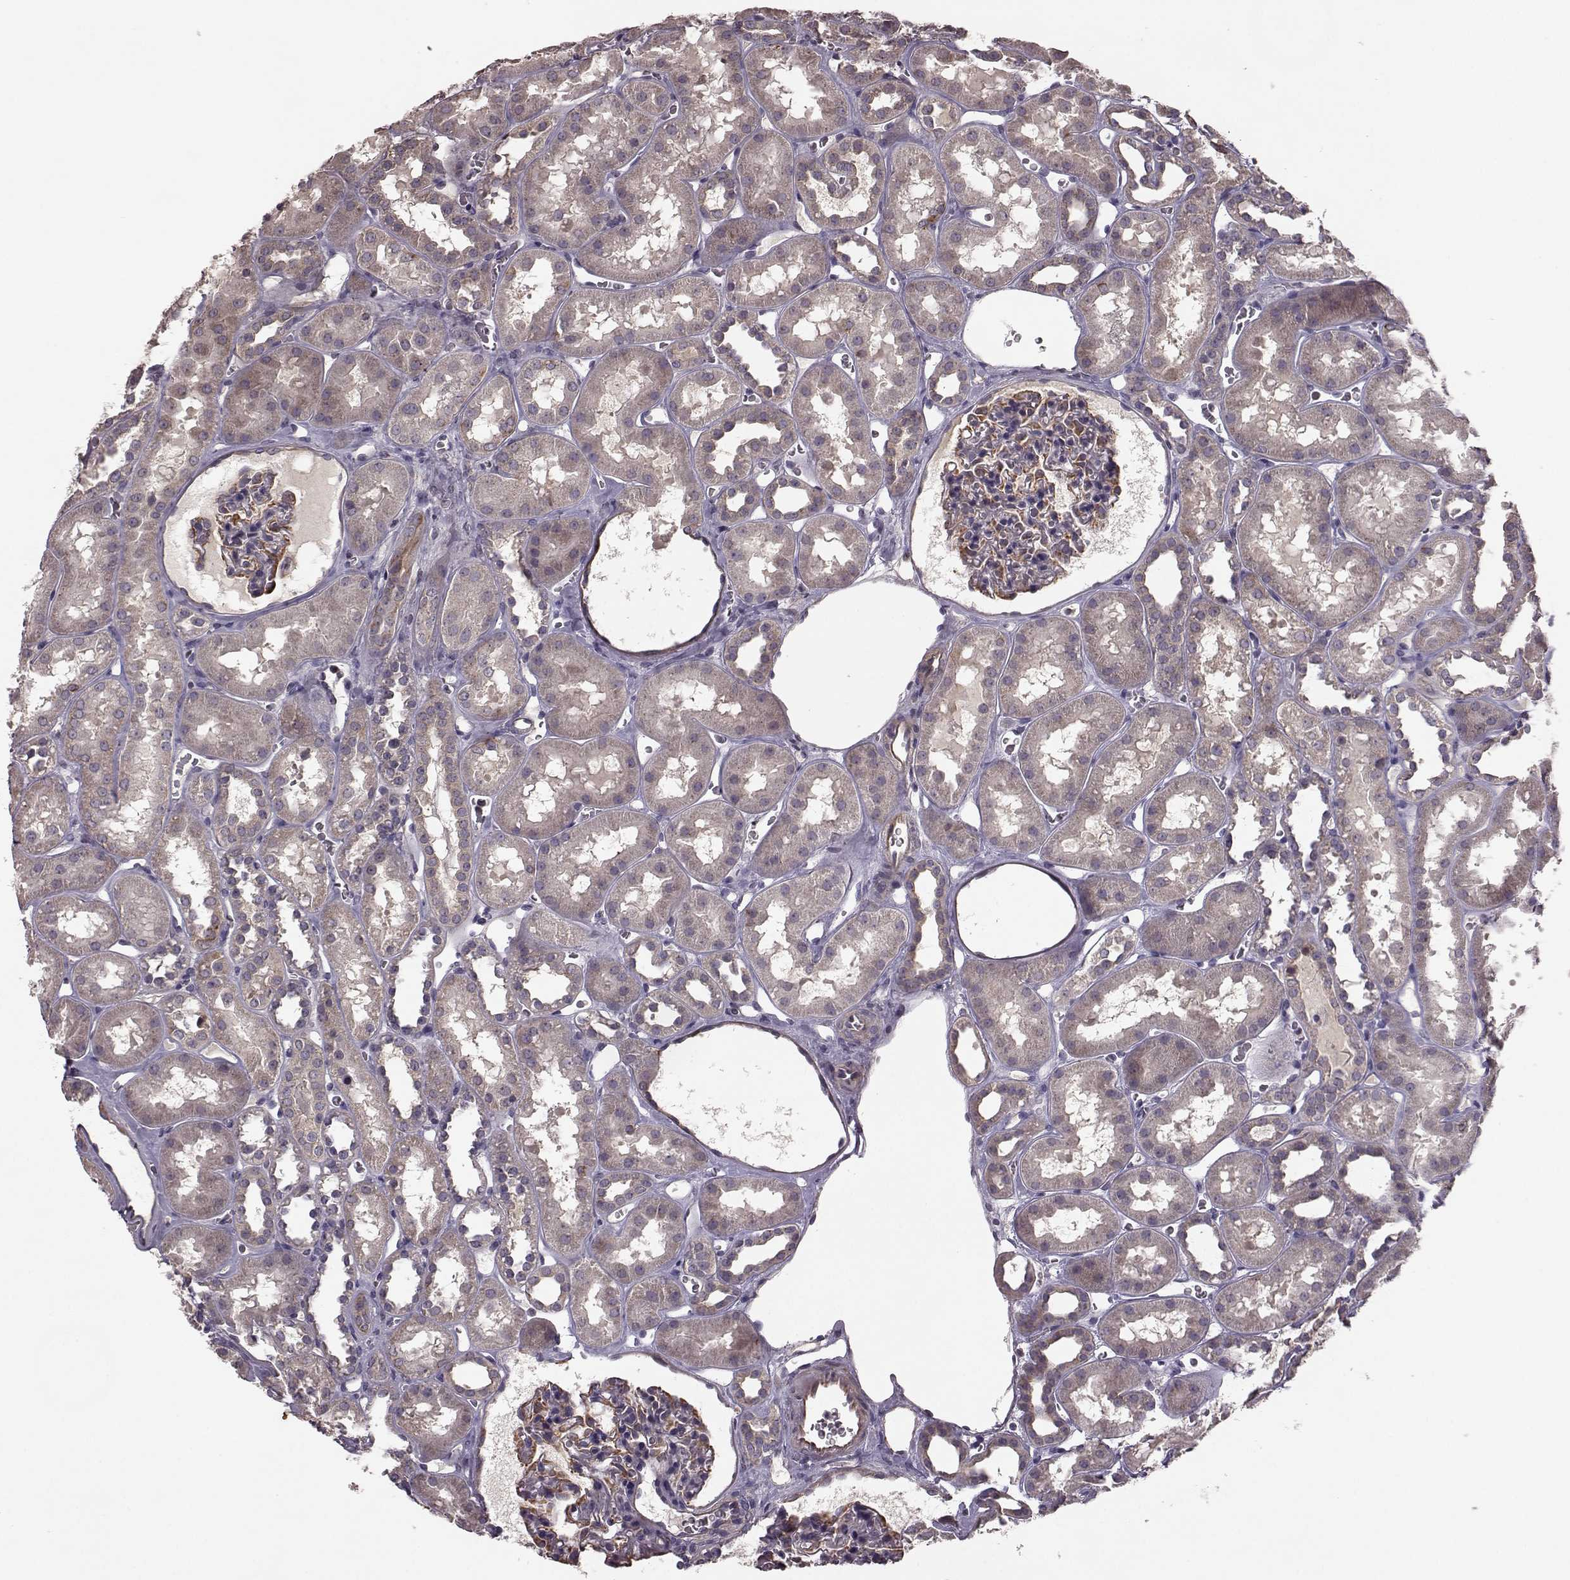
{"staining": {"intensity": "moderate", "quantity": "<25%", "location": "cytoplasmic/membranous"}, "tissue": "kidney", "cell_type": "Cells in glomeruli", "image_type": "normal", "snomed": [{"axis": "morphology", "description": "Normal tissue, NOS"}, {"axis": "topography", "description": "Kidney"}], "caption": "IHC of normal human kidney reveals low levels of moderate cytoplasmic/membranous positivity in approximately <25% of cells in glomeruli. (DAB (3,3'-diaminobenzidine) = brown stain, brightfield microscopy at high magnification).", "gene": "NTF3", "patient": {"sex": "female", "age": 41}}